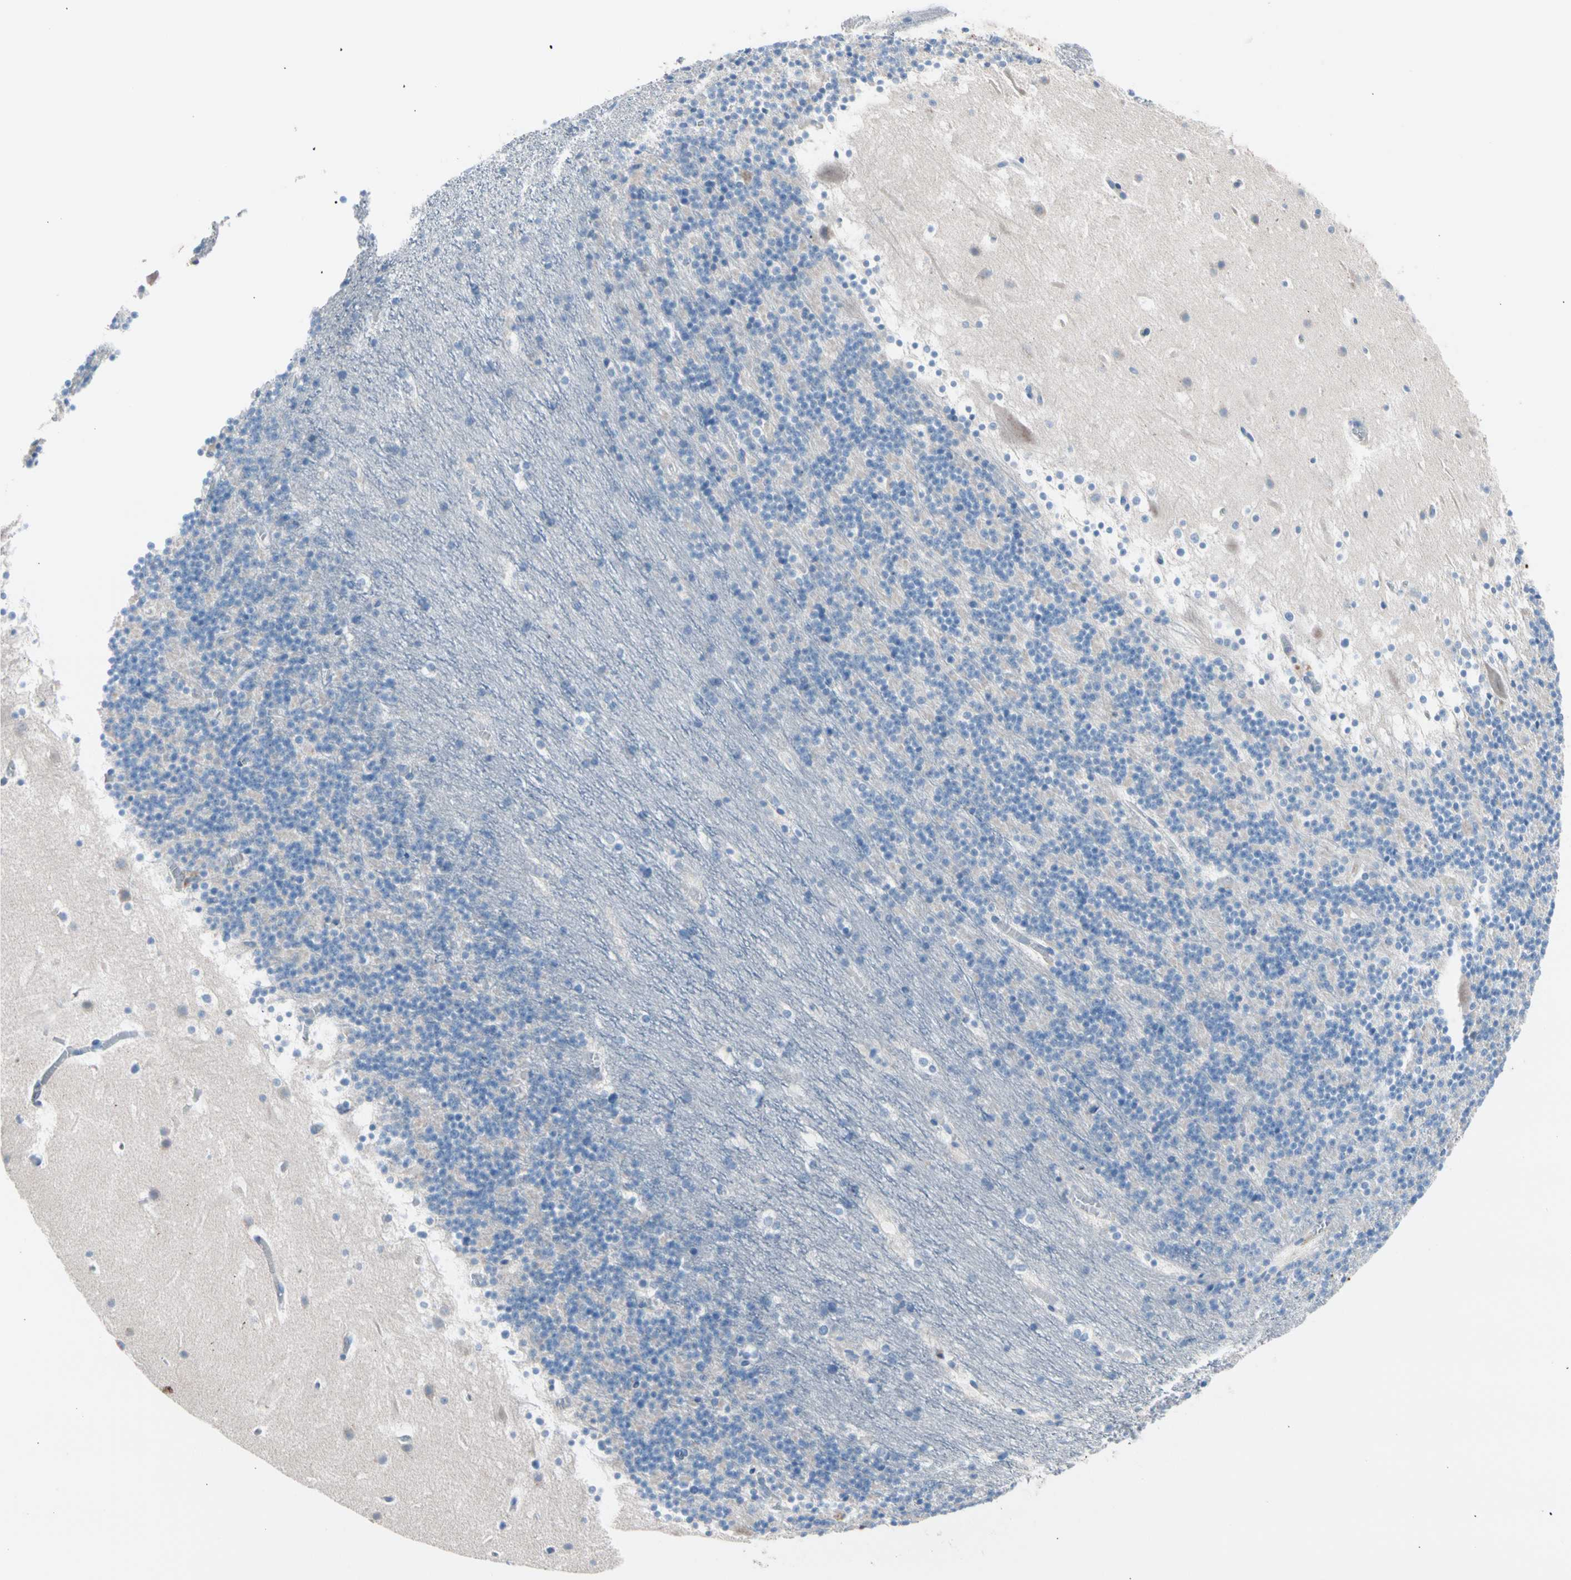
{"staining": {"intensity": "negative", "quantity": "none", "location": "none"}, "tissue": "cerebellum", "cell_type": "Cells in granular layer", "image_type": "normal", "snomed": [{"axis": "morphology", "description": "Normal tissue, NOS"}, {"axis": "topography", "description": "Cerebellum"}], "caption": "Human cerebellum stained for a protein using immunohistochemistry (IHC) exhibits no positivity in cells in granular layer.", "gene": "CASQ1", "patient": {"sex": "male", "age": 45}}